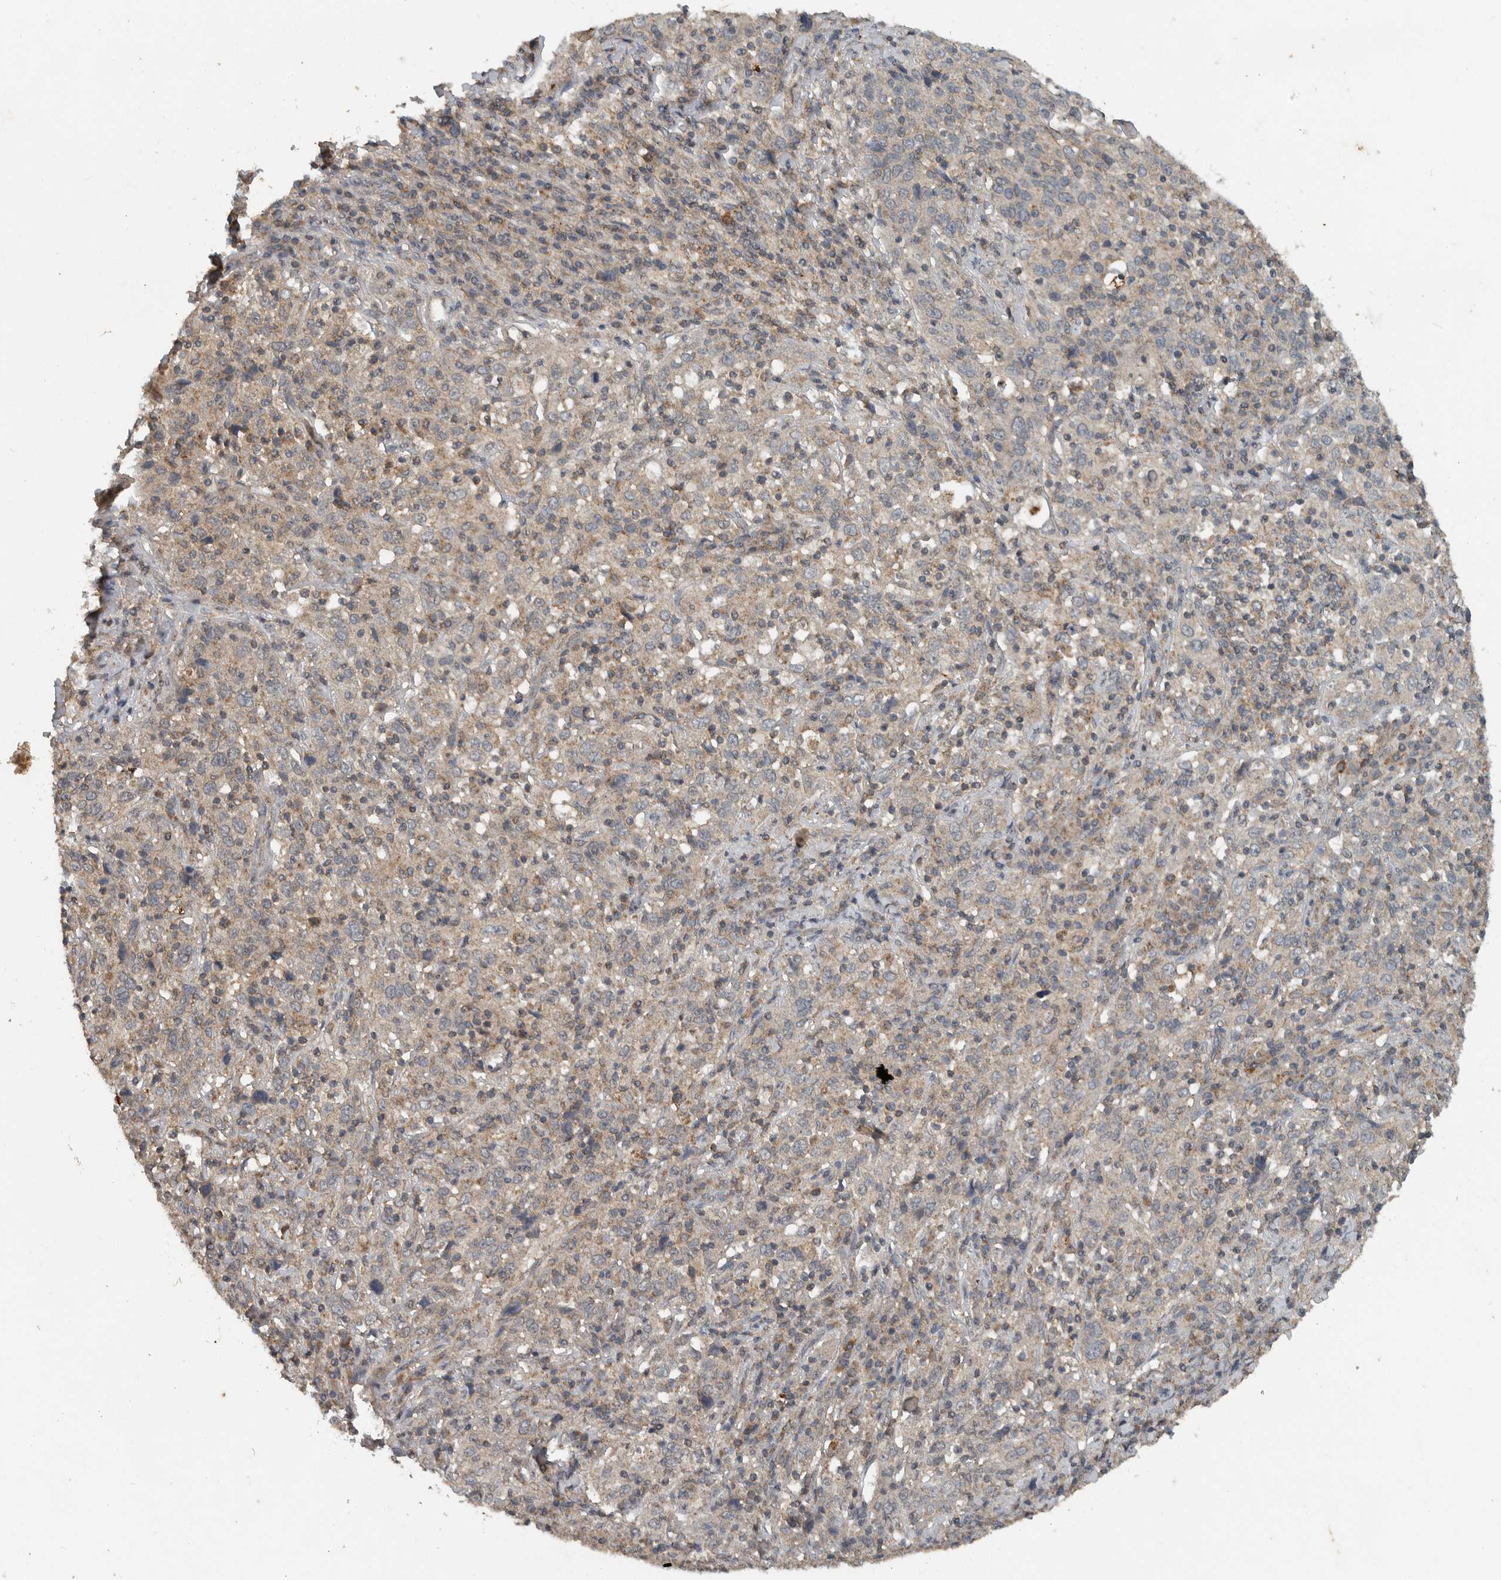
{"staining": {"intensity": "negative", "quantity": "none", "location": "none"}, "tissue": "cervical cancer", "cell_type": "Tumor cells", "image_type": "cancer", "snomed": [{"axis": "morphology", "description": "Squamous cell carcinoma, NOS"}, {"axis": "topography", "description": "Cervix"}], "caption": "DAB (3,3'-diaminobenzidine) immunohistochemical staining of human squamous cell carcinoma (cervical) demonstrates no significant staining in tumor cells.", "gene": "IL6ST", "patient": {"sex": "female", "age": 46}}